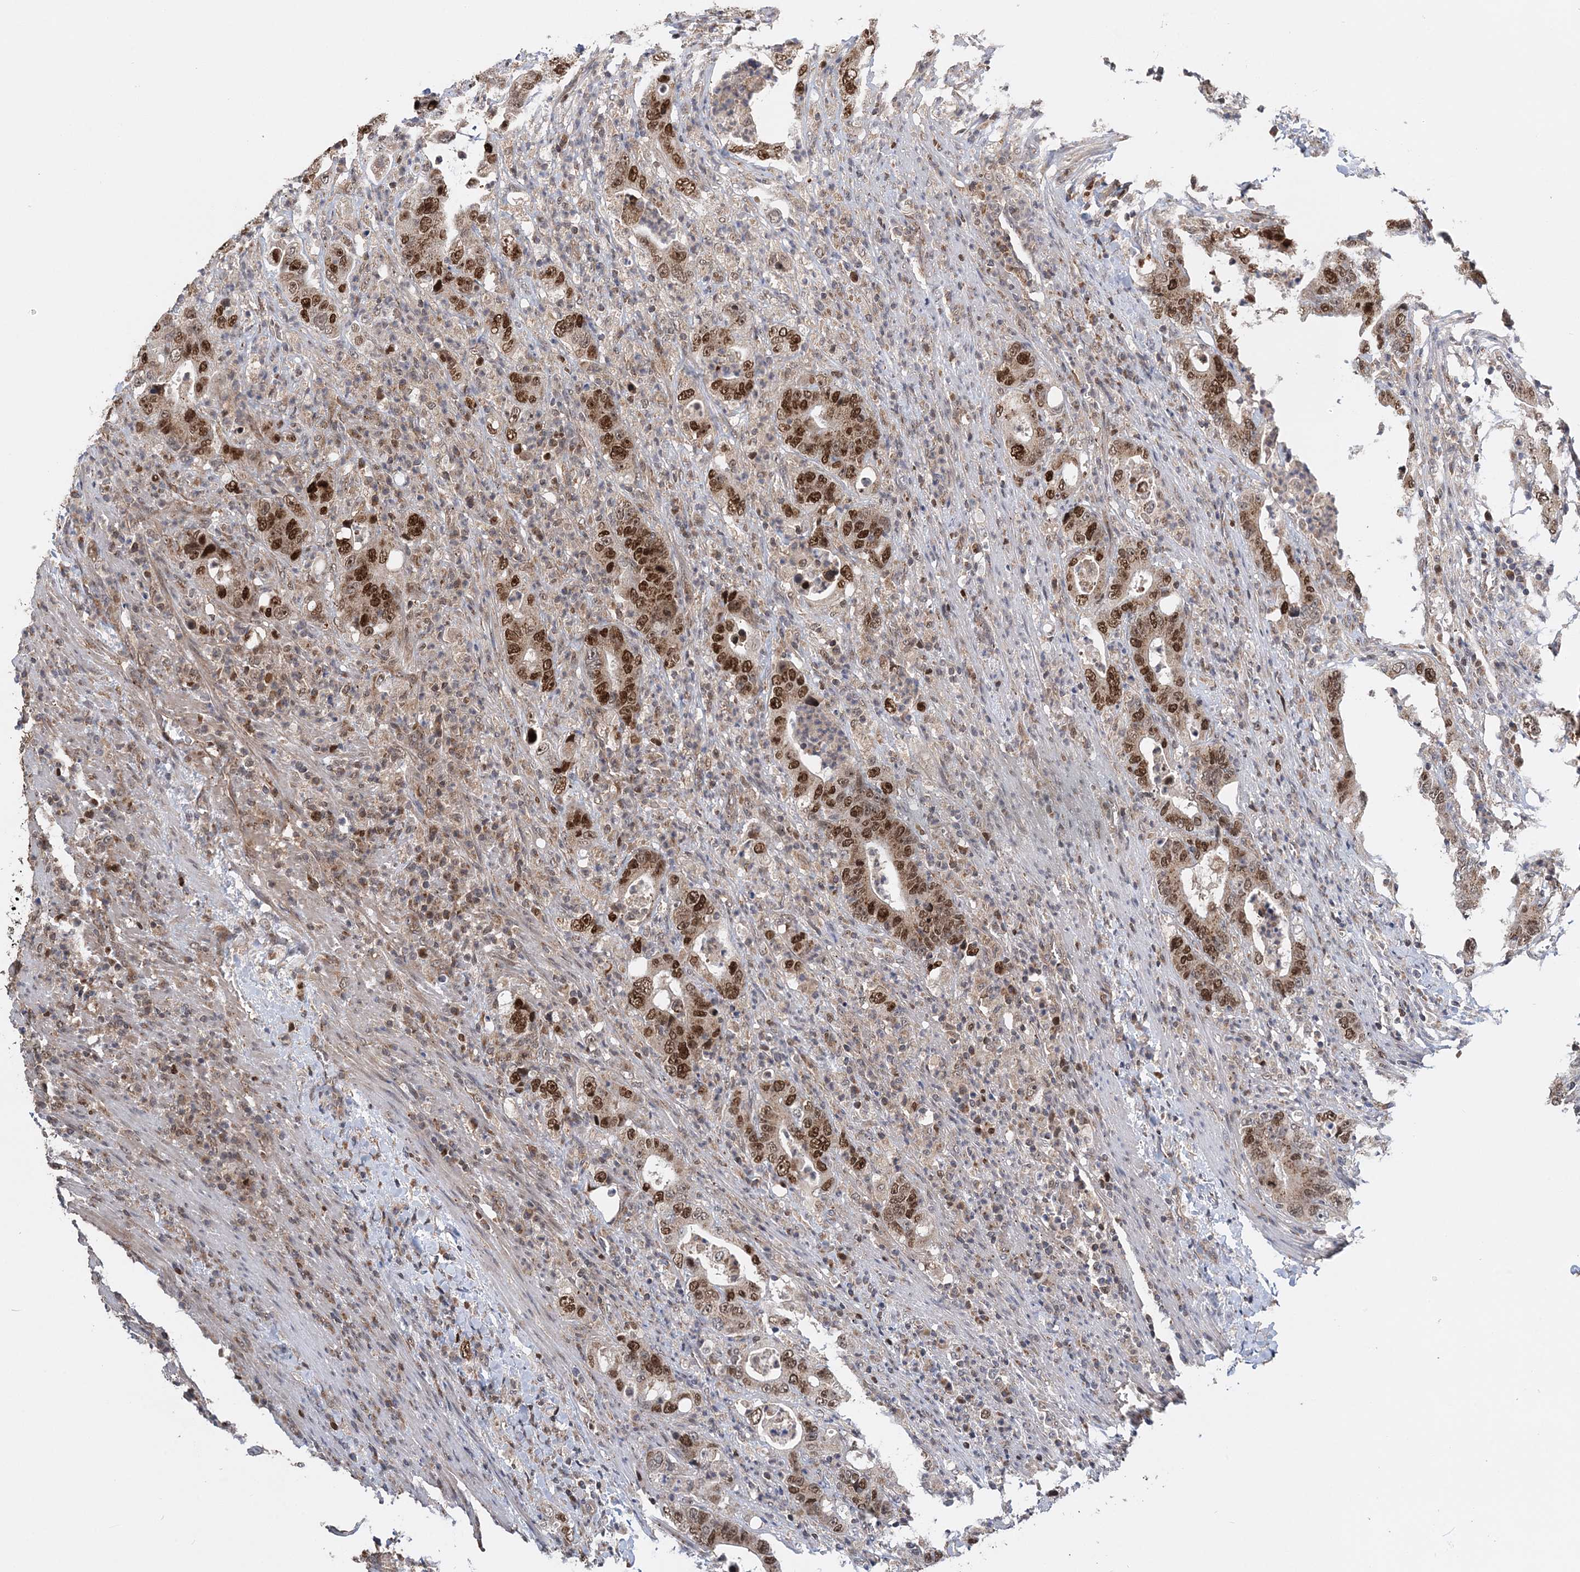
{"staining": {"intensity": "moderate", "quantity": ">75%", "location": "cytoplasmic/membranous,nuclear"}, "tissue": "colorectal cancer", "cell_type": "Tumor cells", "image_type": "cancer", "snomed": [{"axis": "morphology", "description": "Adenocarcinoma, NOS"}, {"axis": "topography", "description": "Colon"}], "caption": "Adenocarcinoma (colorectal) stained with a brown dye shows moderate cytoplasmic/membranous and nuclear positive positivity in approximately >75% of tumor cells.", "gene": "KIF4A", "patient": {"sex": "female", "age": 75}}